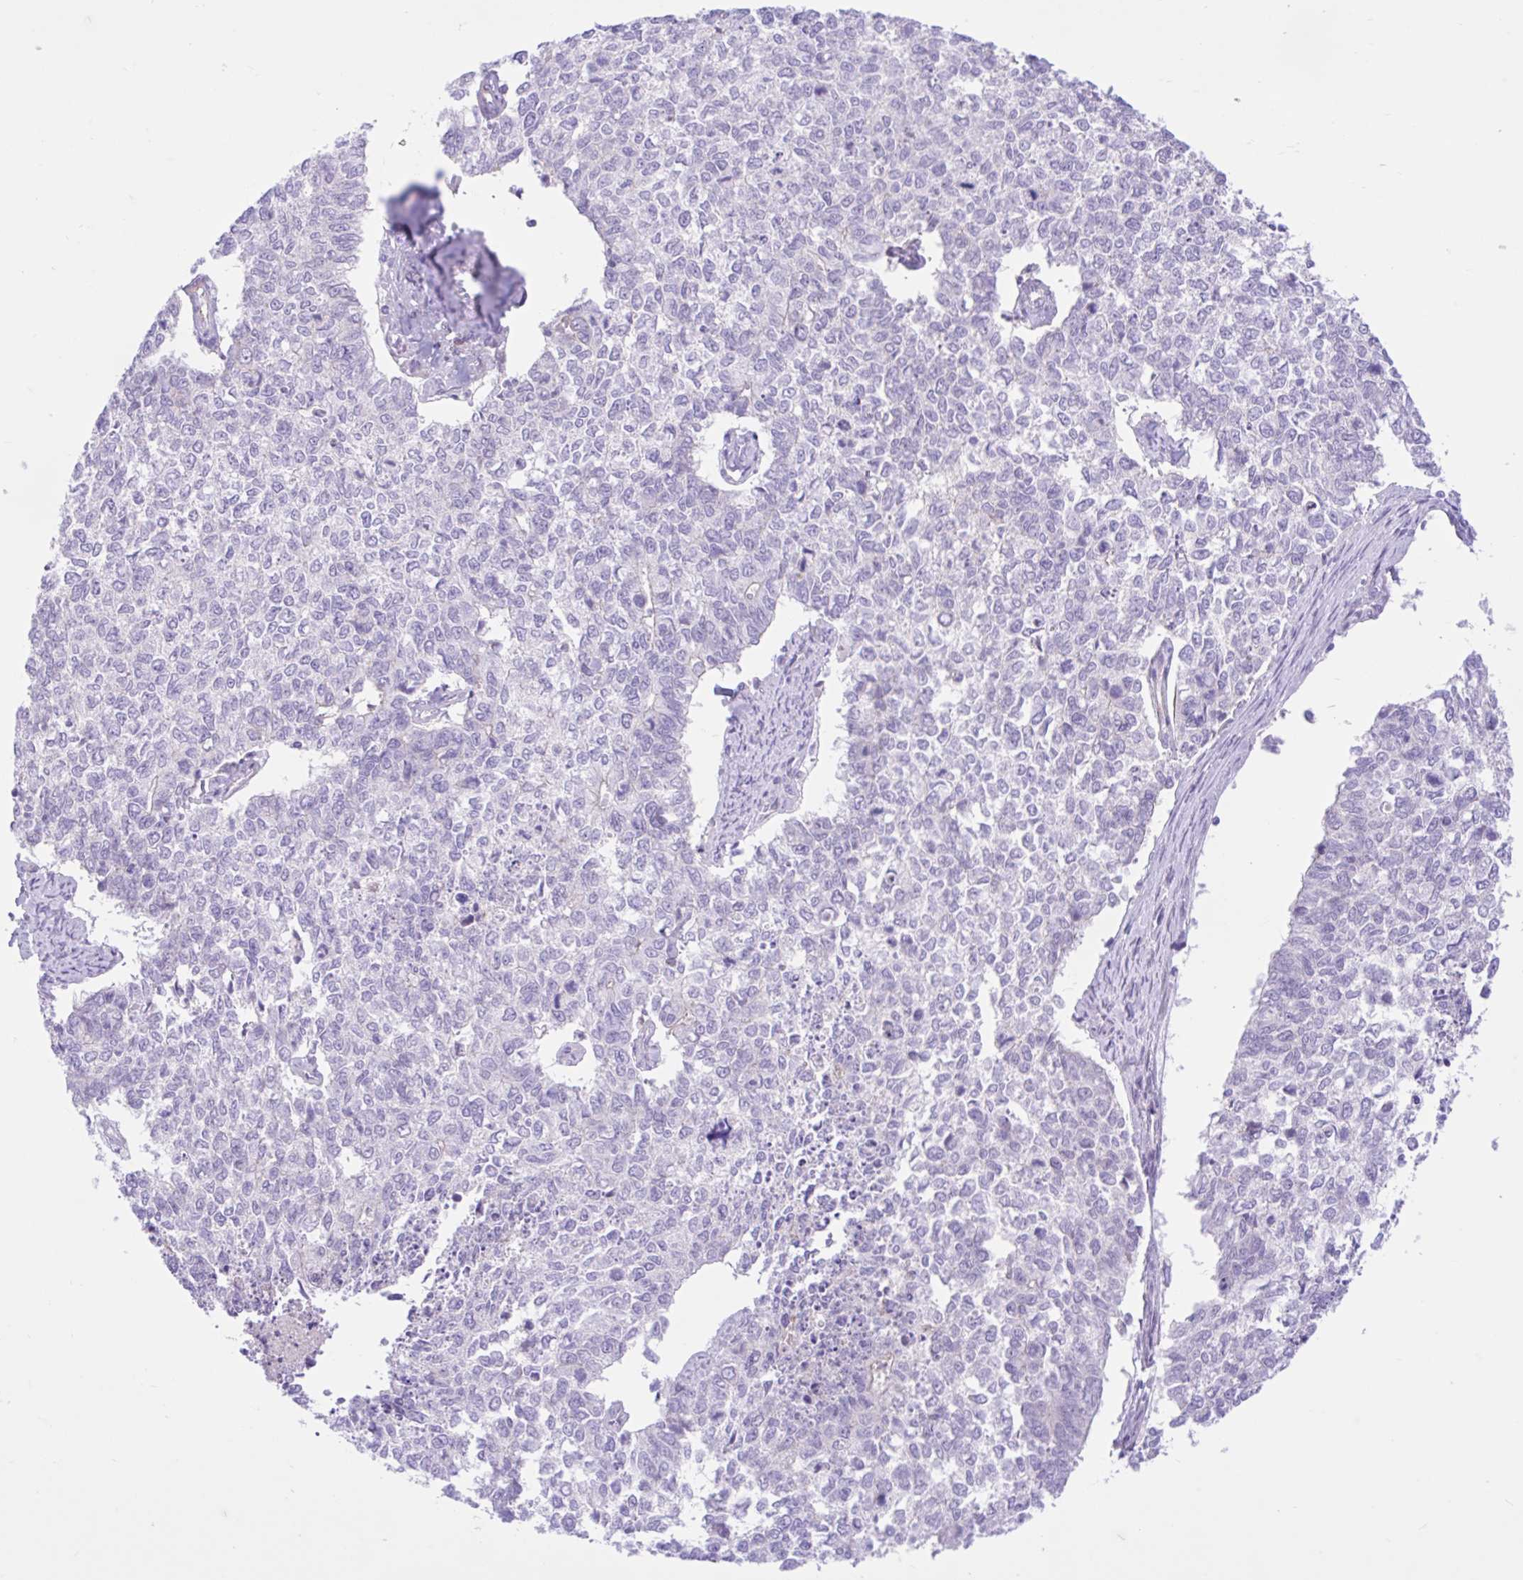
{"staining": {"intensity": "negative", "quantity": "none", "location": "none"}, "tissue": "cervical cancer", "cell_type": "Tumor cells", "image_type": "cancer", "snomed": [{"axis": "morphology", "description": "Adenocarcinoma, NOS"}, {"axis": "topography", "description": "Cervix"}], "caption": "This photomicrograph is of cervical adenocarcinoma stained with immunohistochemistry to label a protein in brown with the nuclei are counter-stained blue. There is no expression in tumor cells.", "gene": "ZNF101", "patient": {"sex": "female", "age": 63}}